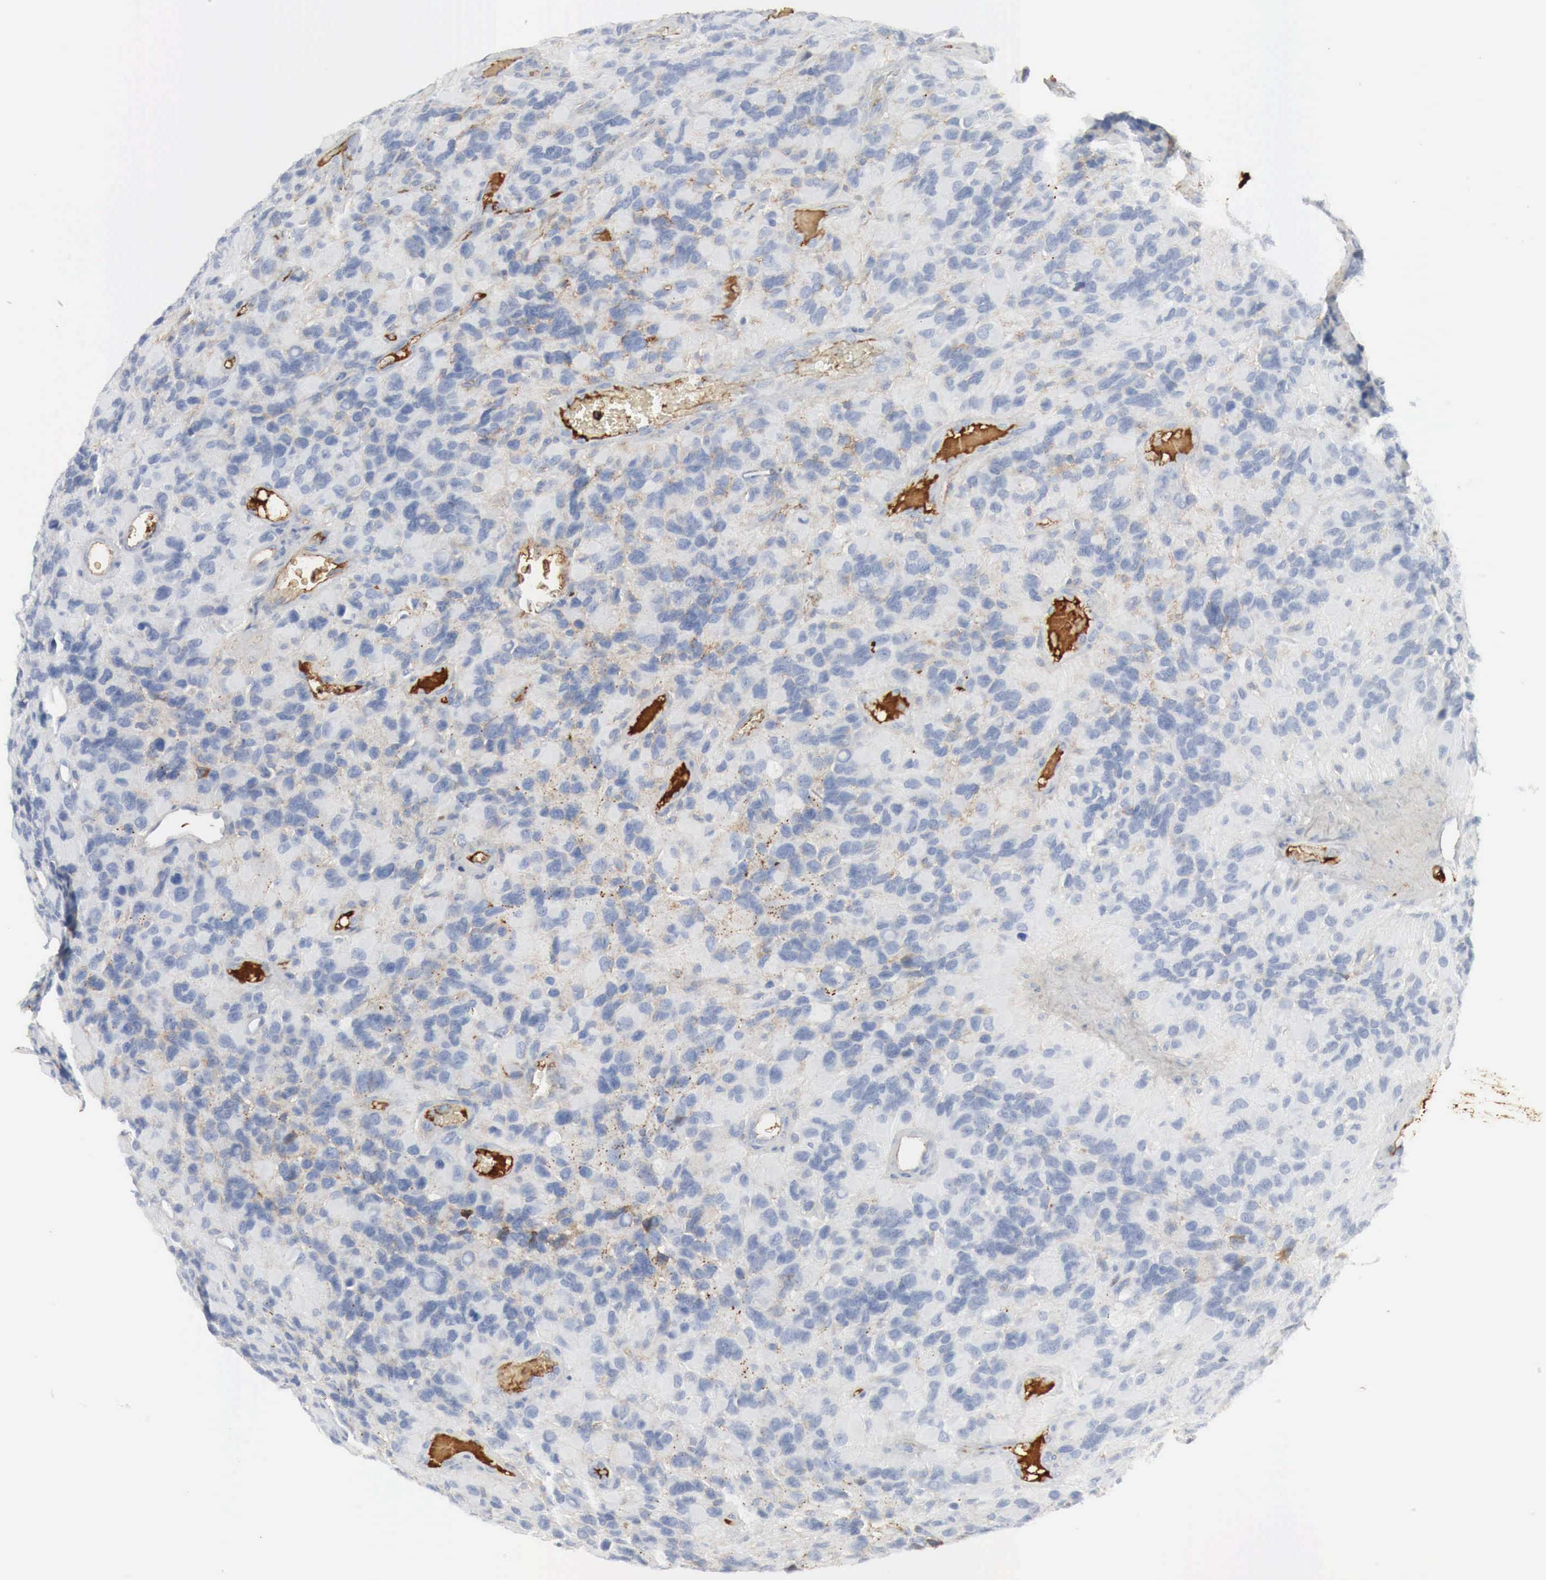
{"staining": {"intensity": "negative", "quantity": "none", "location": "none"}, "tissue": "glioma", "cell_type": "Tumor cells", "image_type": "cancer", "snomed": [{"axis": "morphology", "description": "Glioma, malignant, High grade"}, {"axis": "topography", "description": "Brain"}], "caption": "High power microscopy photomicrograph of an immunohistochemistry (IHC) micrograph of glioma, revealing no significant staining in tumor cells. (DAB (3,3'-diaminobenzidine) immunohistochemistry visualized using brightfield microscopy, high magnification).", "gene": "IGLC3", "patient": {"sex": "male", "age": 77}}